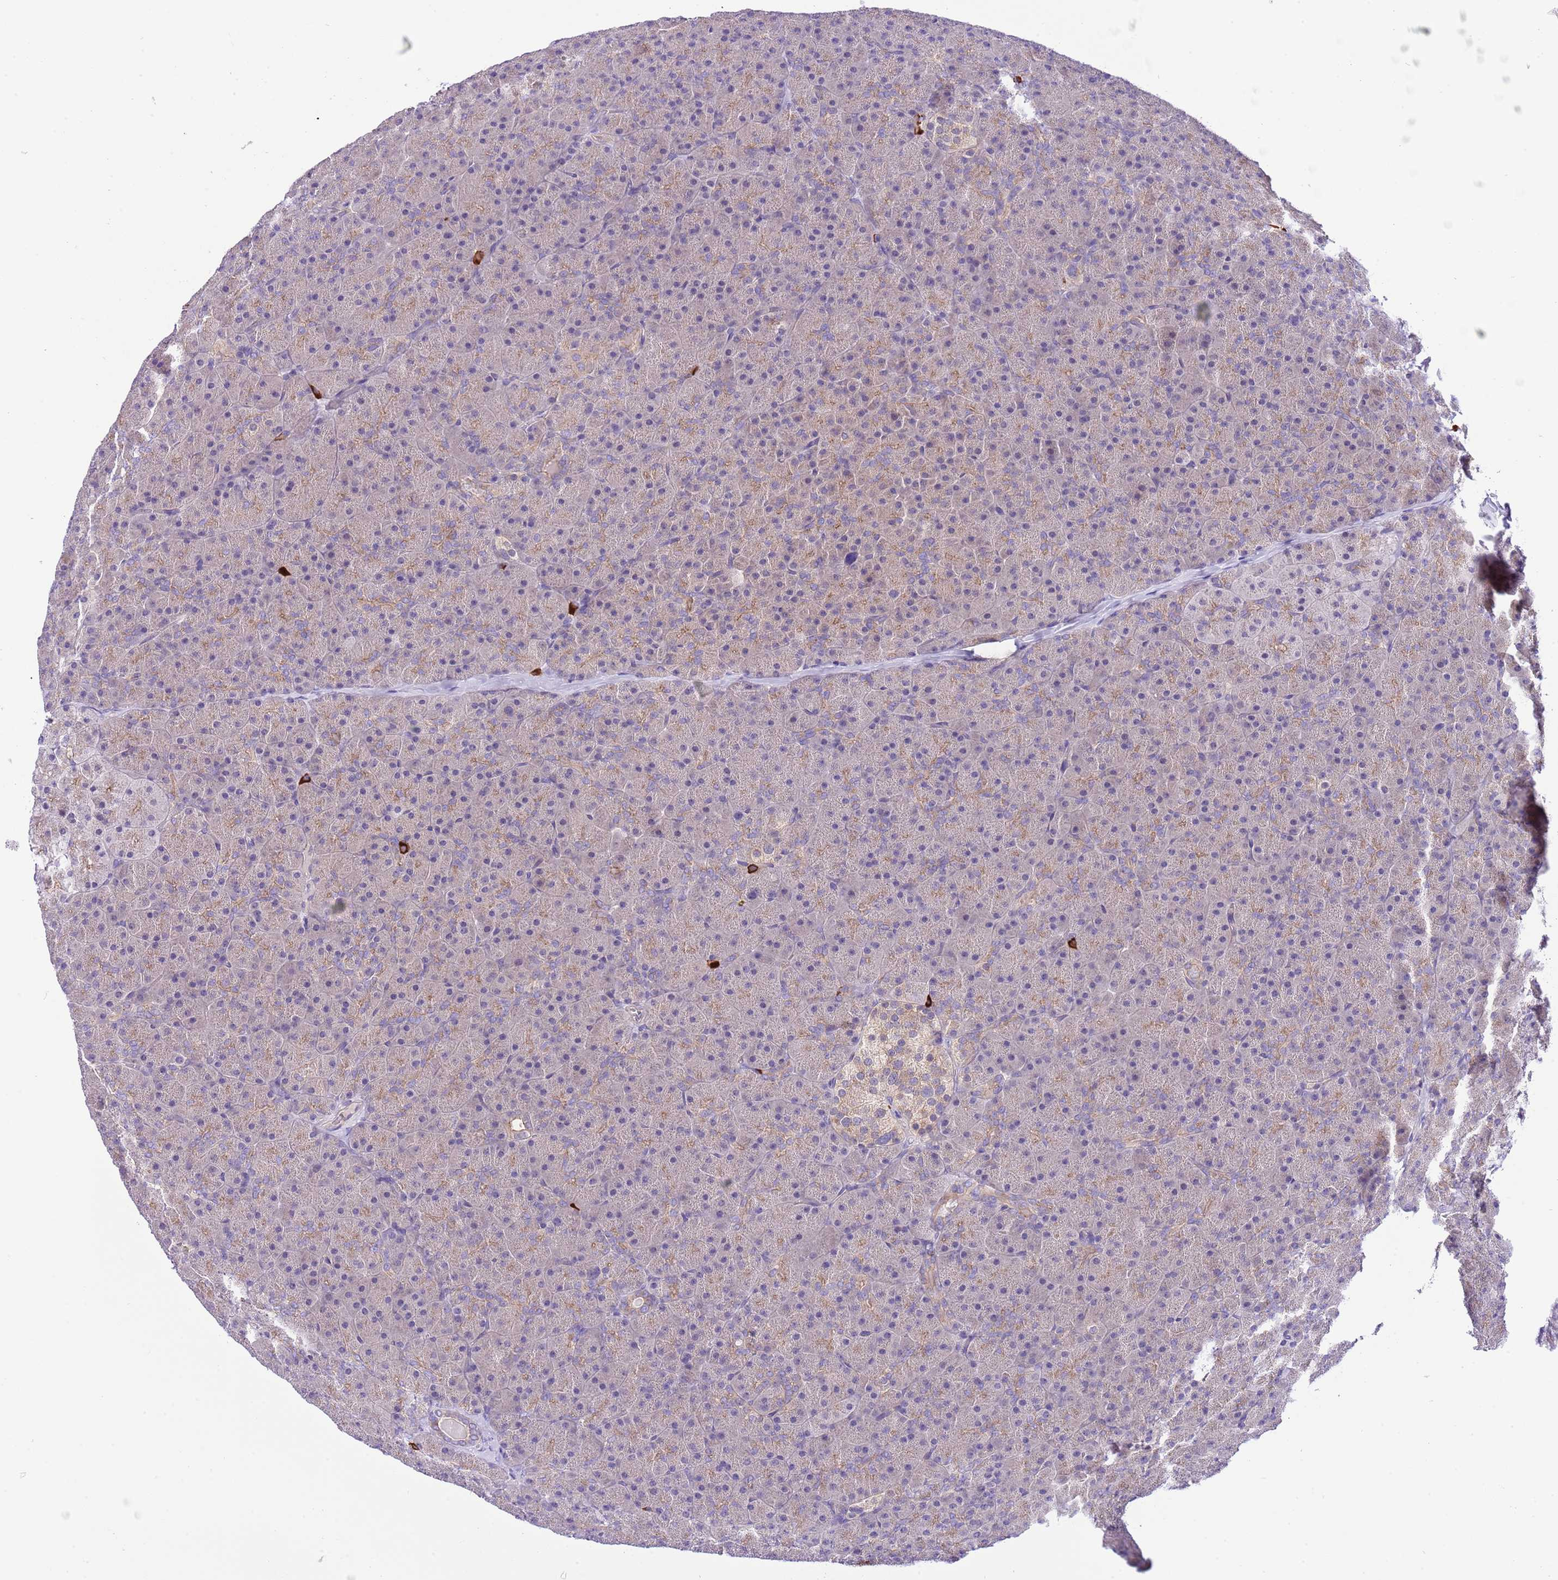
{"staining": {"intensity": "moderate", "quantity": "25%-75%", "location": "cytoplasmic/membranous"}, "tissue": "pancreas", "cell_type": "Exocrine glandular cells", "image_type": "normal", "snomed": [{"axis": "morphology", "description": "Normal tissue, NOS"}, {"axis": "topography", "description": "Pancreas"}], "caption": "A histopathology image of human pancreas stained for a protein reveals moderate cytoplasmic/membranous brown staining in exocrine glandular cells. Immunohistochemistry stains the protein in brown and the nuclei are stained blue.", "gene": "DONSON", "patient": {"sex": "male", "age": 36}}